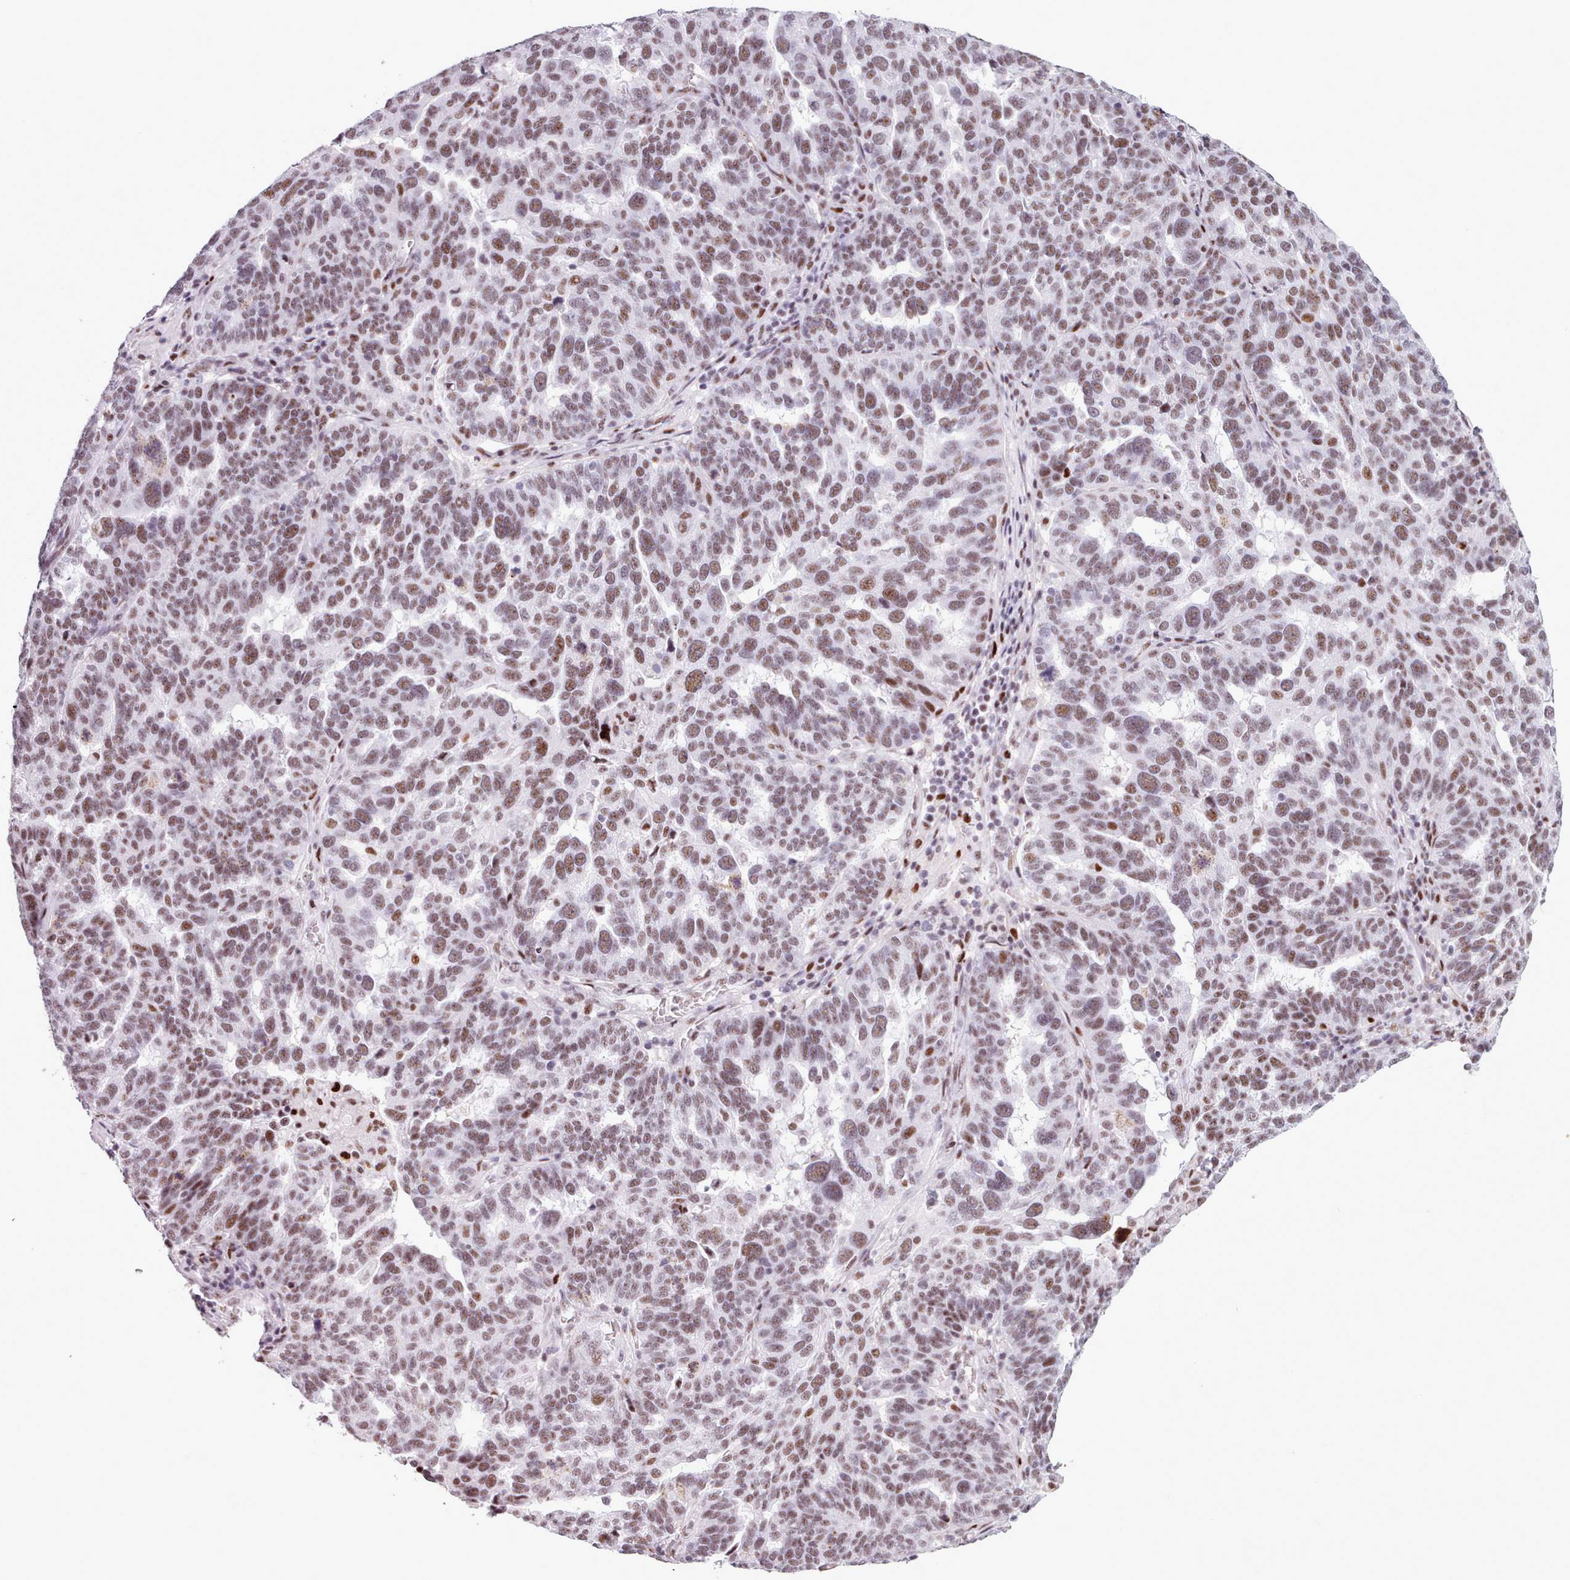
{"staining": {"intensity": "moderate", "quantity": ">75%", "location": "nuclear"}, "tissue": "ovarian cancer", "cell_type": "Tumor cells", "image_type": "cancer", "snomed": [{"axis": "morphology", "description": "Cystadenocarcinoma, serous, NOS"}, {"axis": "topography", "description": "Ovary"}], "caption": "Ovarian cancer (serous cystadenocarcinoma) stained with DAB immunohistochemistry (IHC) demonstrates medium levels of moderate nuclear expression in about >75% of tumor cells.", "gene": "SRSF4", "patient": {"sex": "female", "age": 59}}